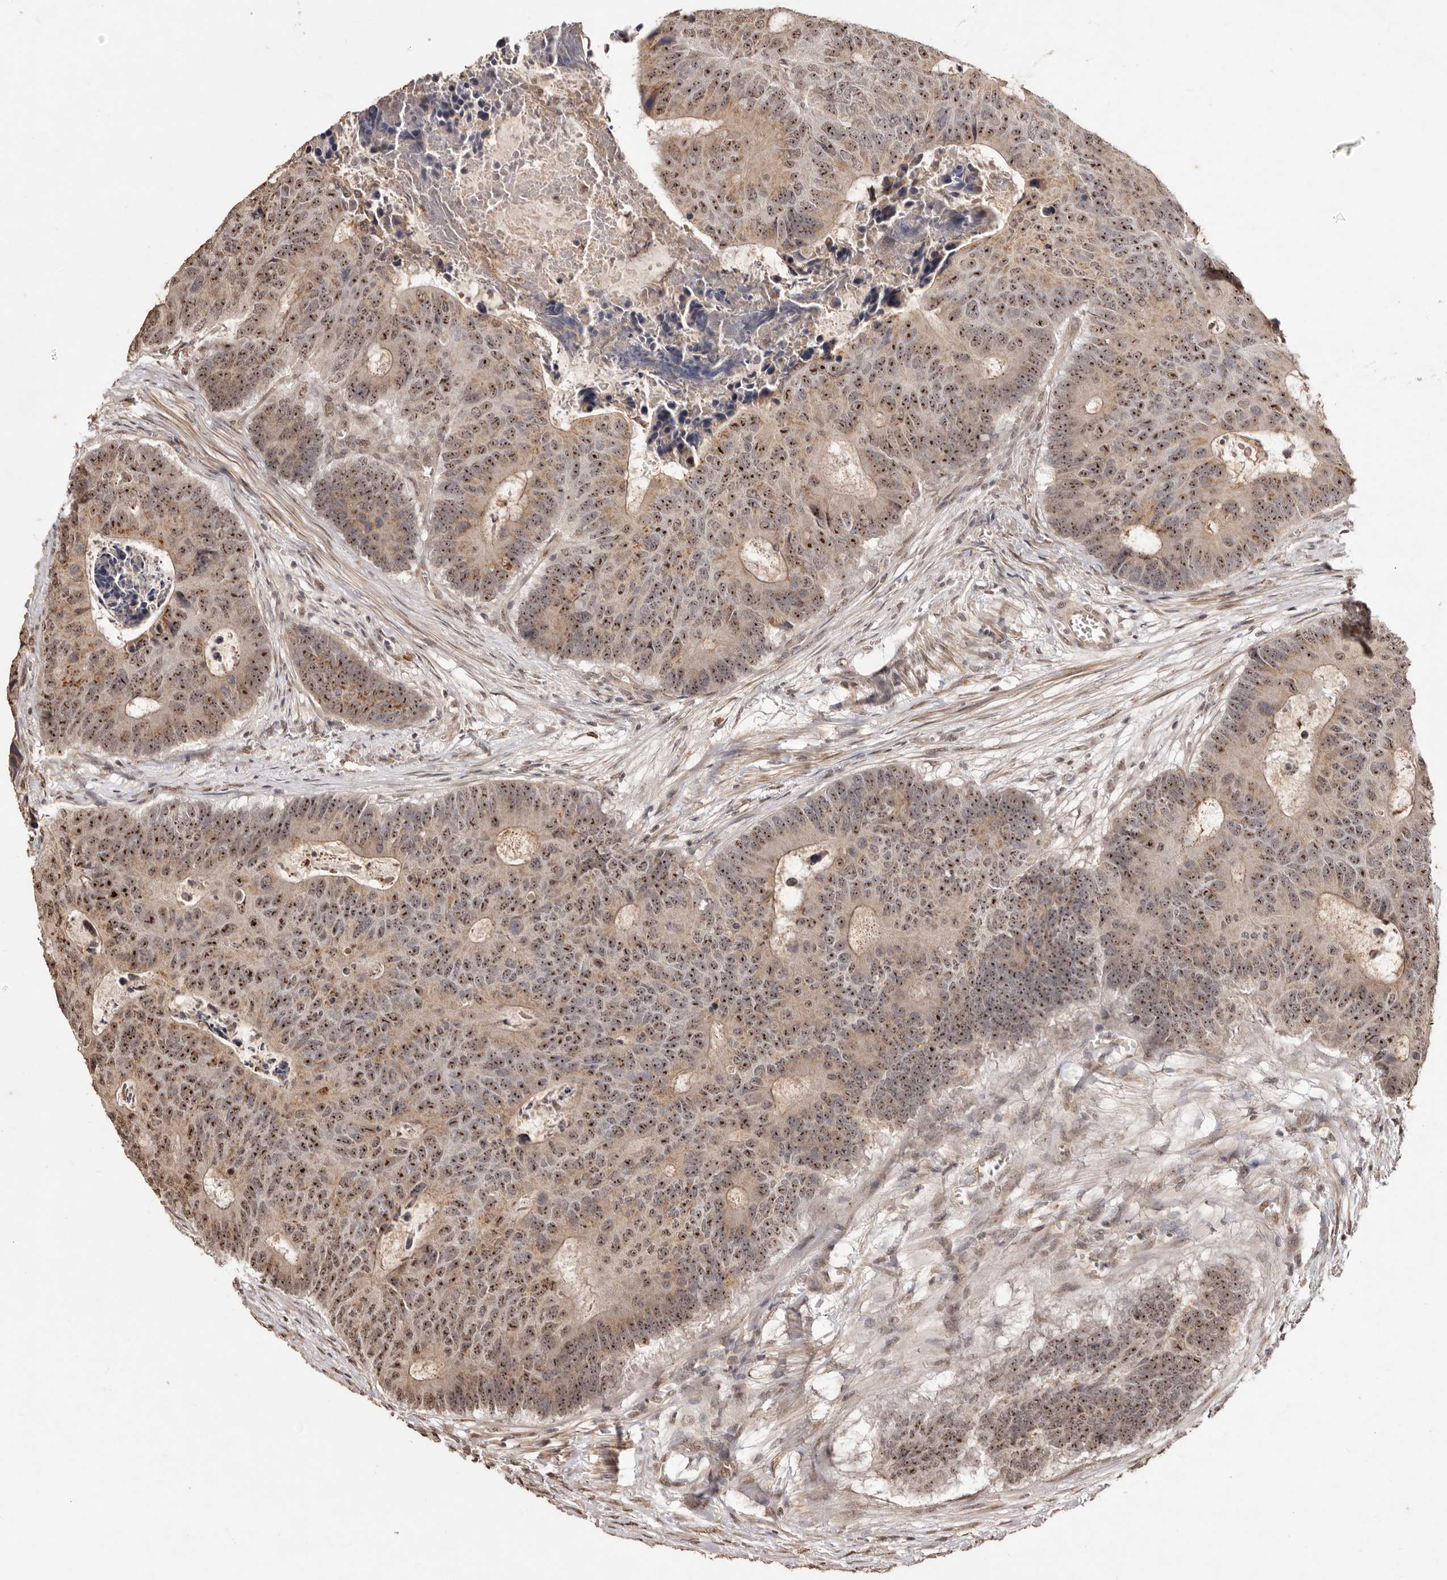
{"staining": {"intensity": "strong", "quantity": ">75%", "location": "cytoplasmic/membranous,nuclear"}, "tissue": "colorectal cancer", "cell_type": "Tumor cells", "image_type": "cancer", "snomed": [{"axis": "morphology", "description": "Adenocarcinoma, NOS"}, {"axis": "topography", "description": "Colon"}], "caption": "Protein staining displays strong cytoplasmic/membranous and nuclear staining in about >75% of tumor cells in colorectal cancer (adenocarcinoma).", "gene": "NOTCH1", "patient": {"sex": "male", "age": 87}}